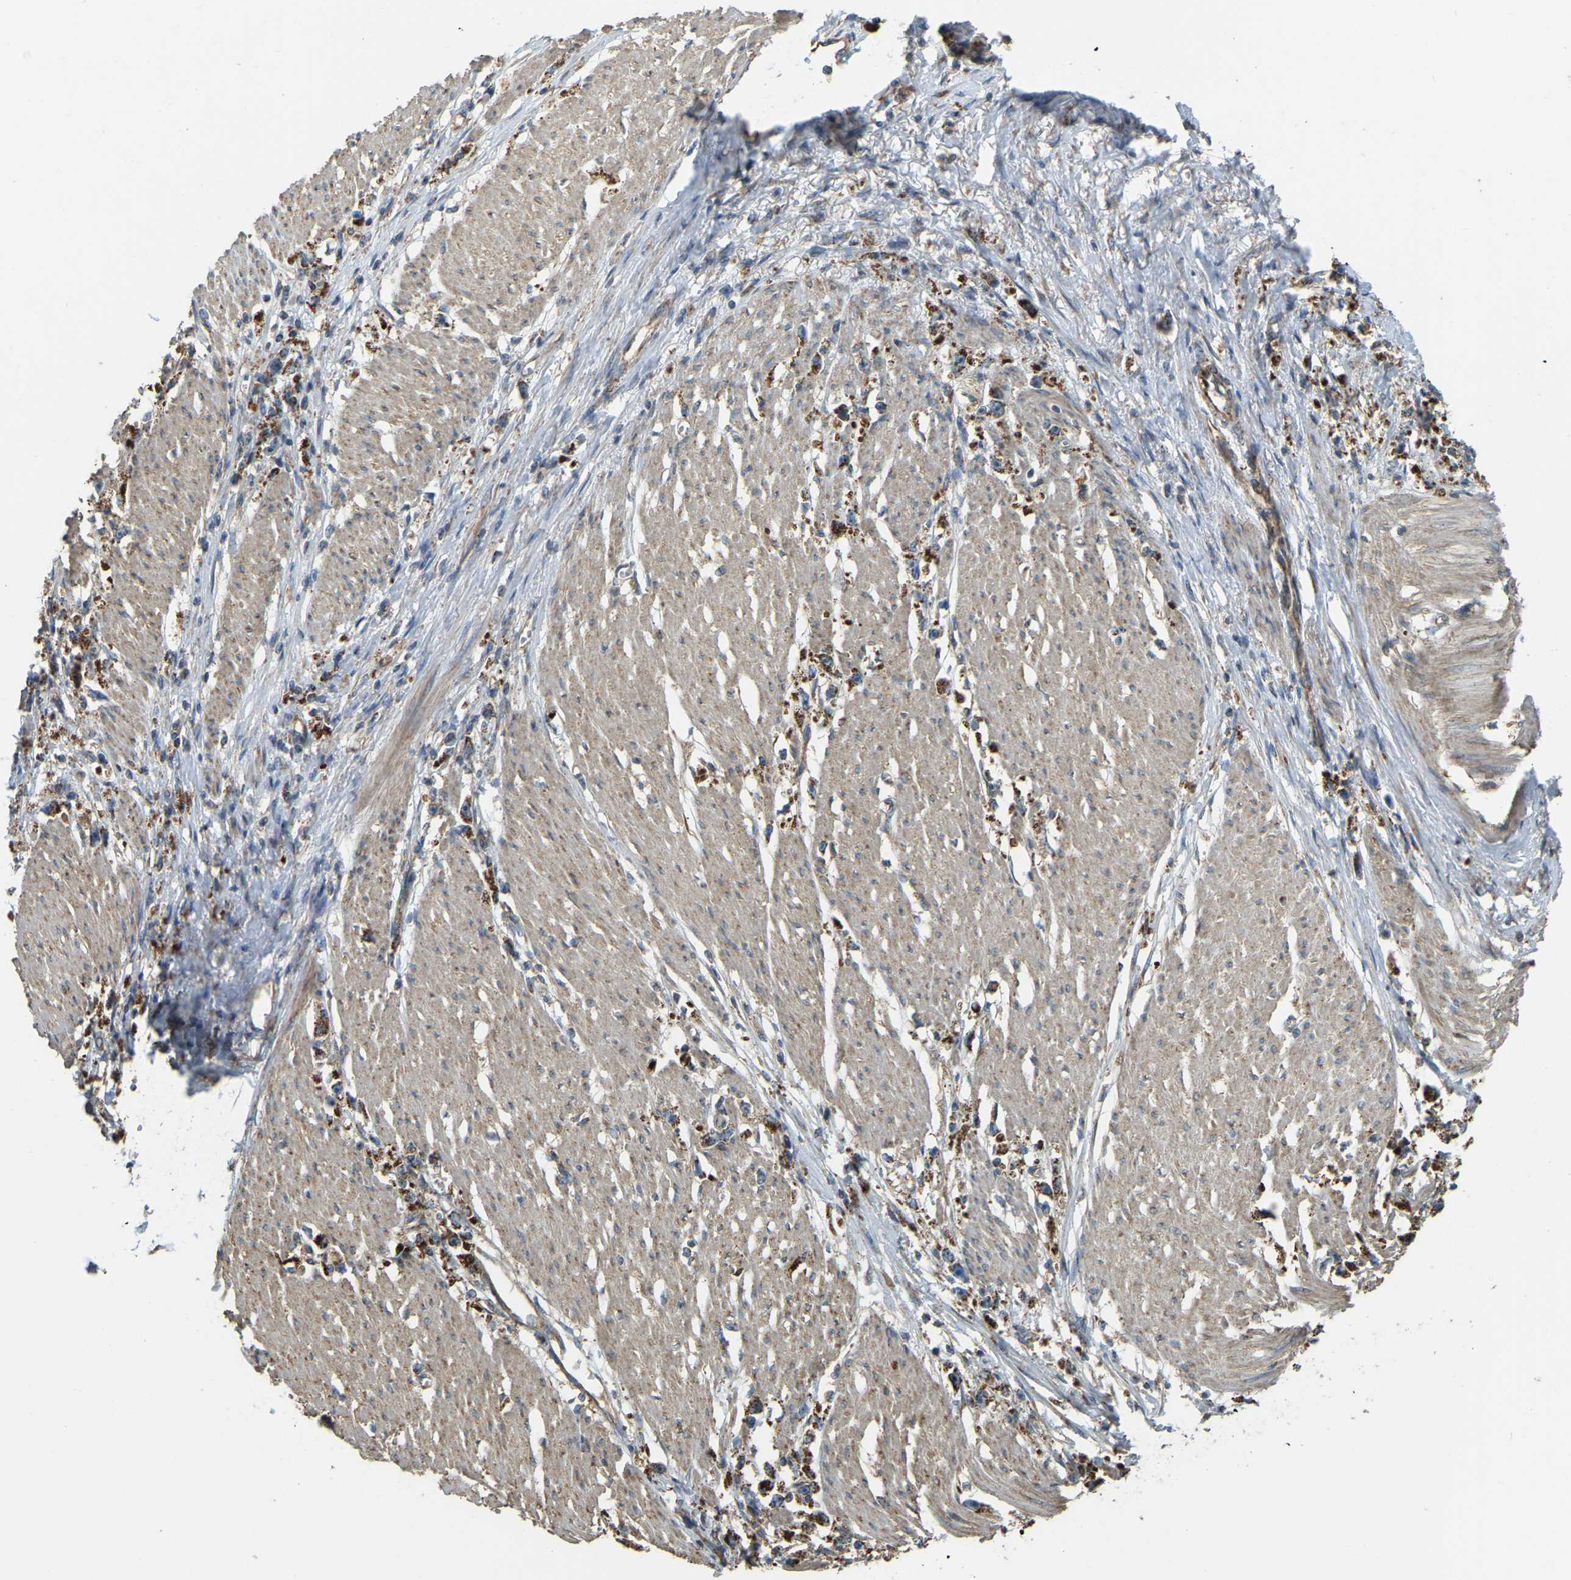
{"staining": {"intensity": "strong", "quantity": ">75%", "location": "cytoplasmic/membranous"}, "tissue": "stomach cancer", "cell_type": "Tumor cells", "image_type": "cancer", "snomed": [{"axis": "morphology", "description": "Adenocarcinoma, NOS"}, {"axis": "topography", "description": "Stomach"}], "caption": "Protein expression analysis of stomach cancer (adenocarcinoma) reveals strong cytoplasmic/membranous staining in about >75% of tumor cells.", "gene": "PSMD7", "patient": {"sex": "female", "age": 59}}